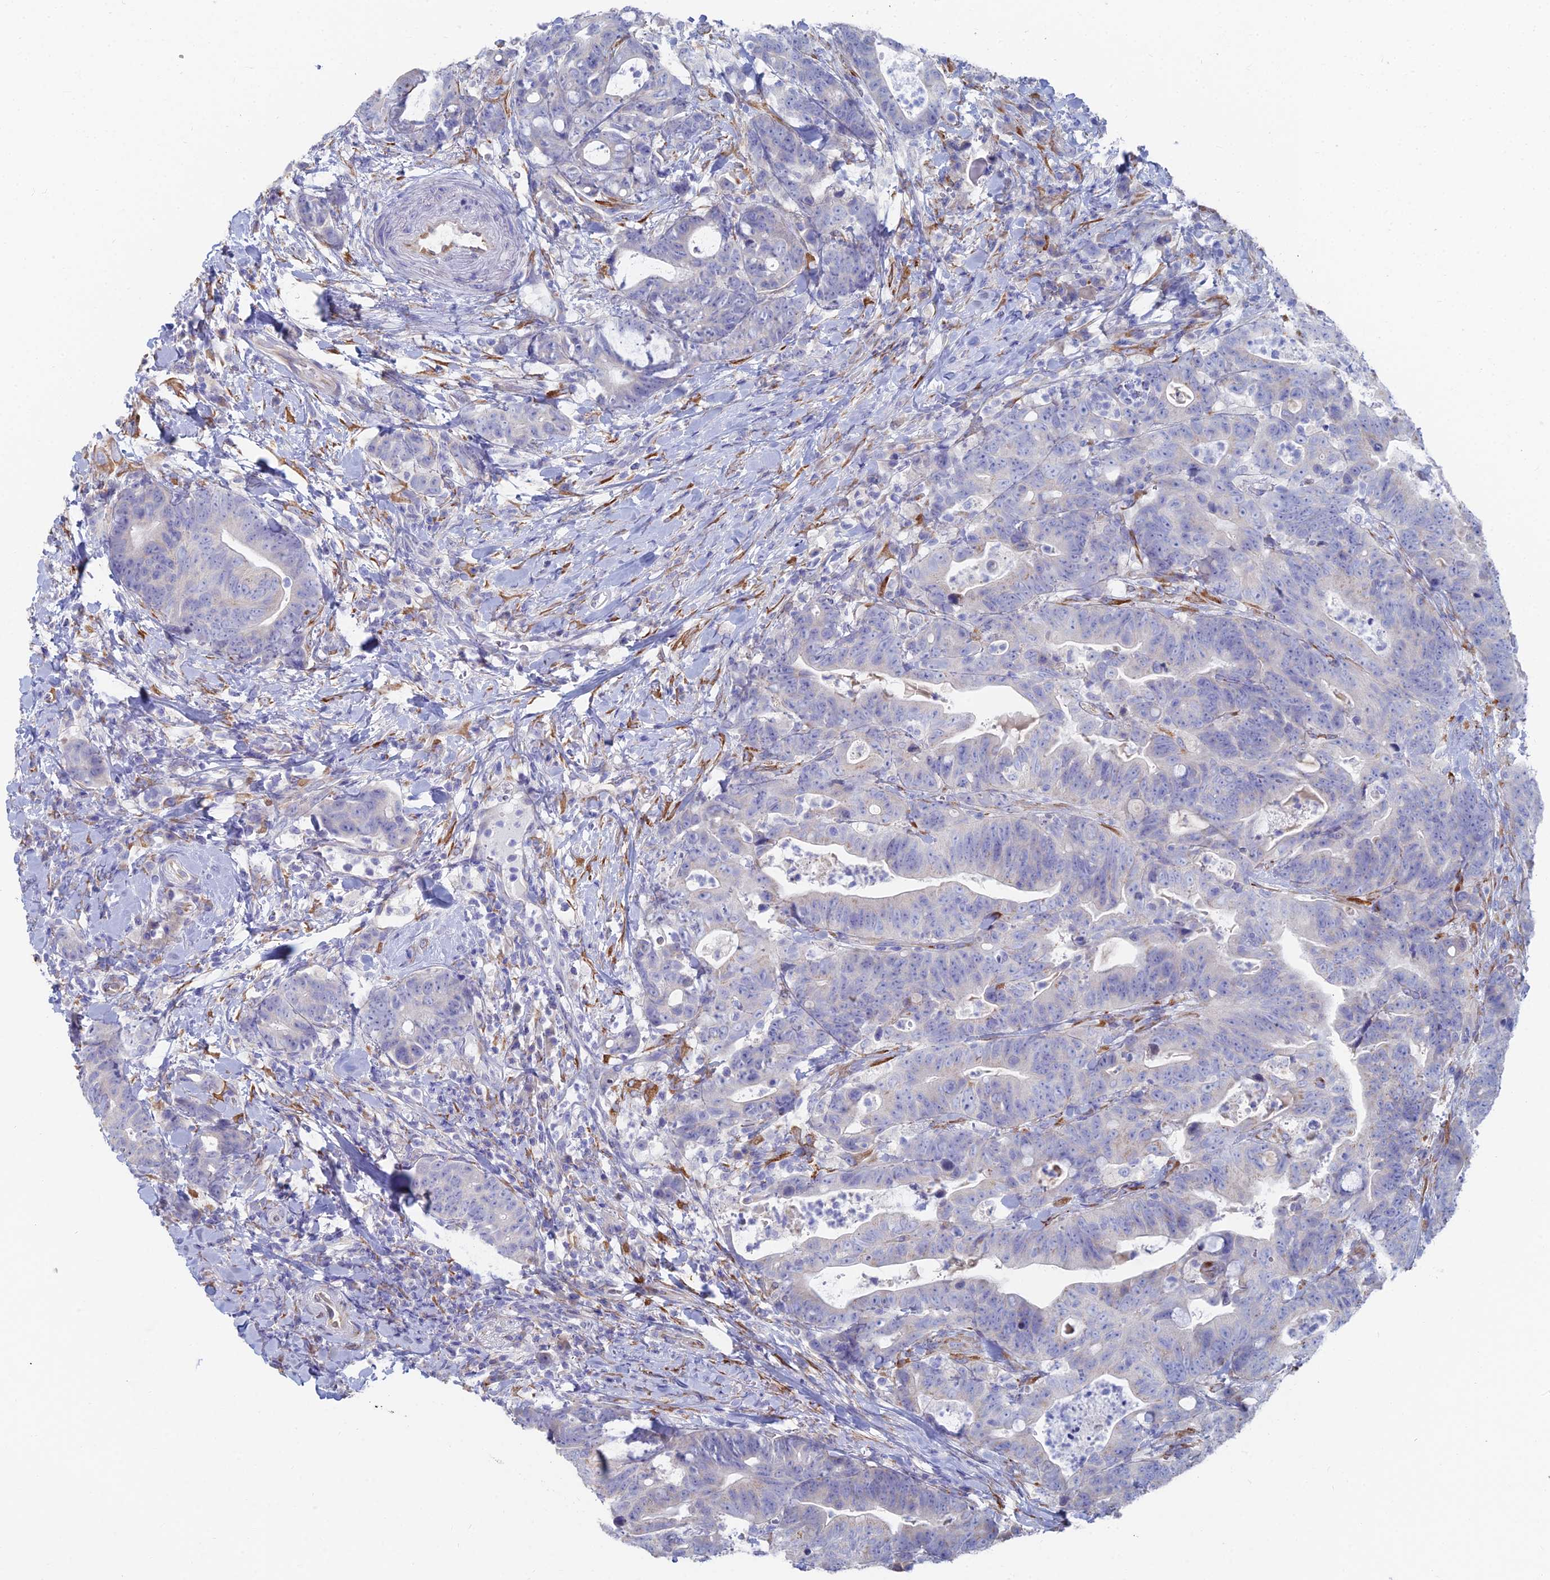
{"staining": {"intensity": "negative", "quantity": "none", "location": "none"}, "tissue": "colorectal cancer", "cell_type": "Tumor cells", "image_type": "cancer", "snomed": [{"axis": "morphology", "description": "Adenocarcinoma, NOS"}, {"axis": "topography", "description": "Colon"}], "caption": "This is a photomicrograph of IHC staining of colorectal cancer, which shows no positivity in tumor cells.", "gene": "TNNT3", "patient": {"sex": "female", "age": 82}}